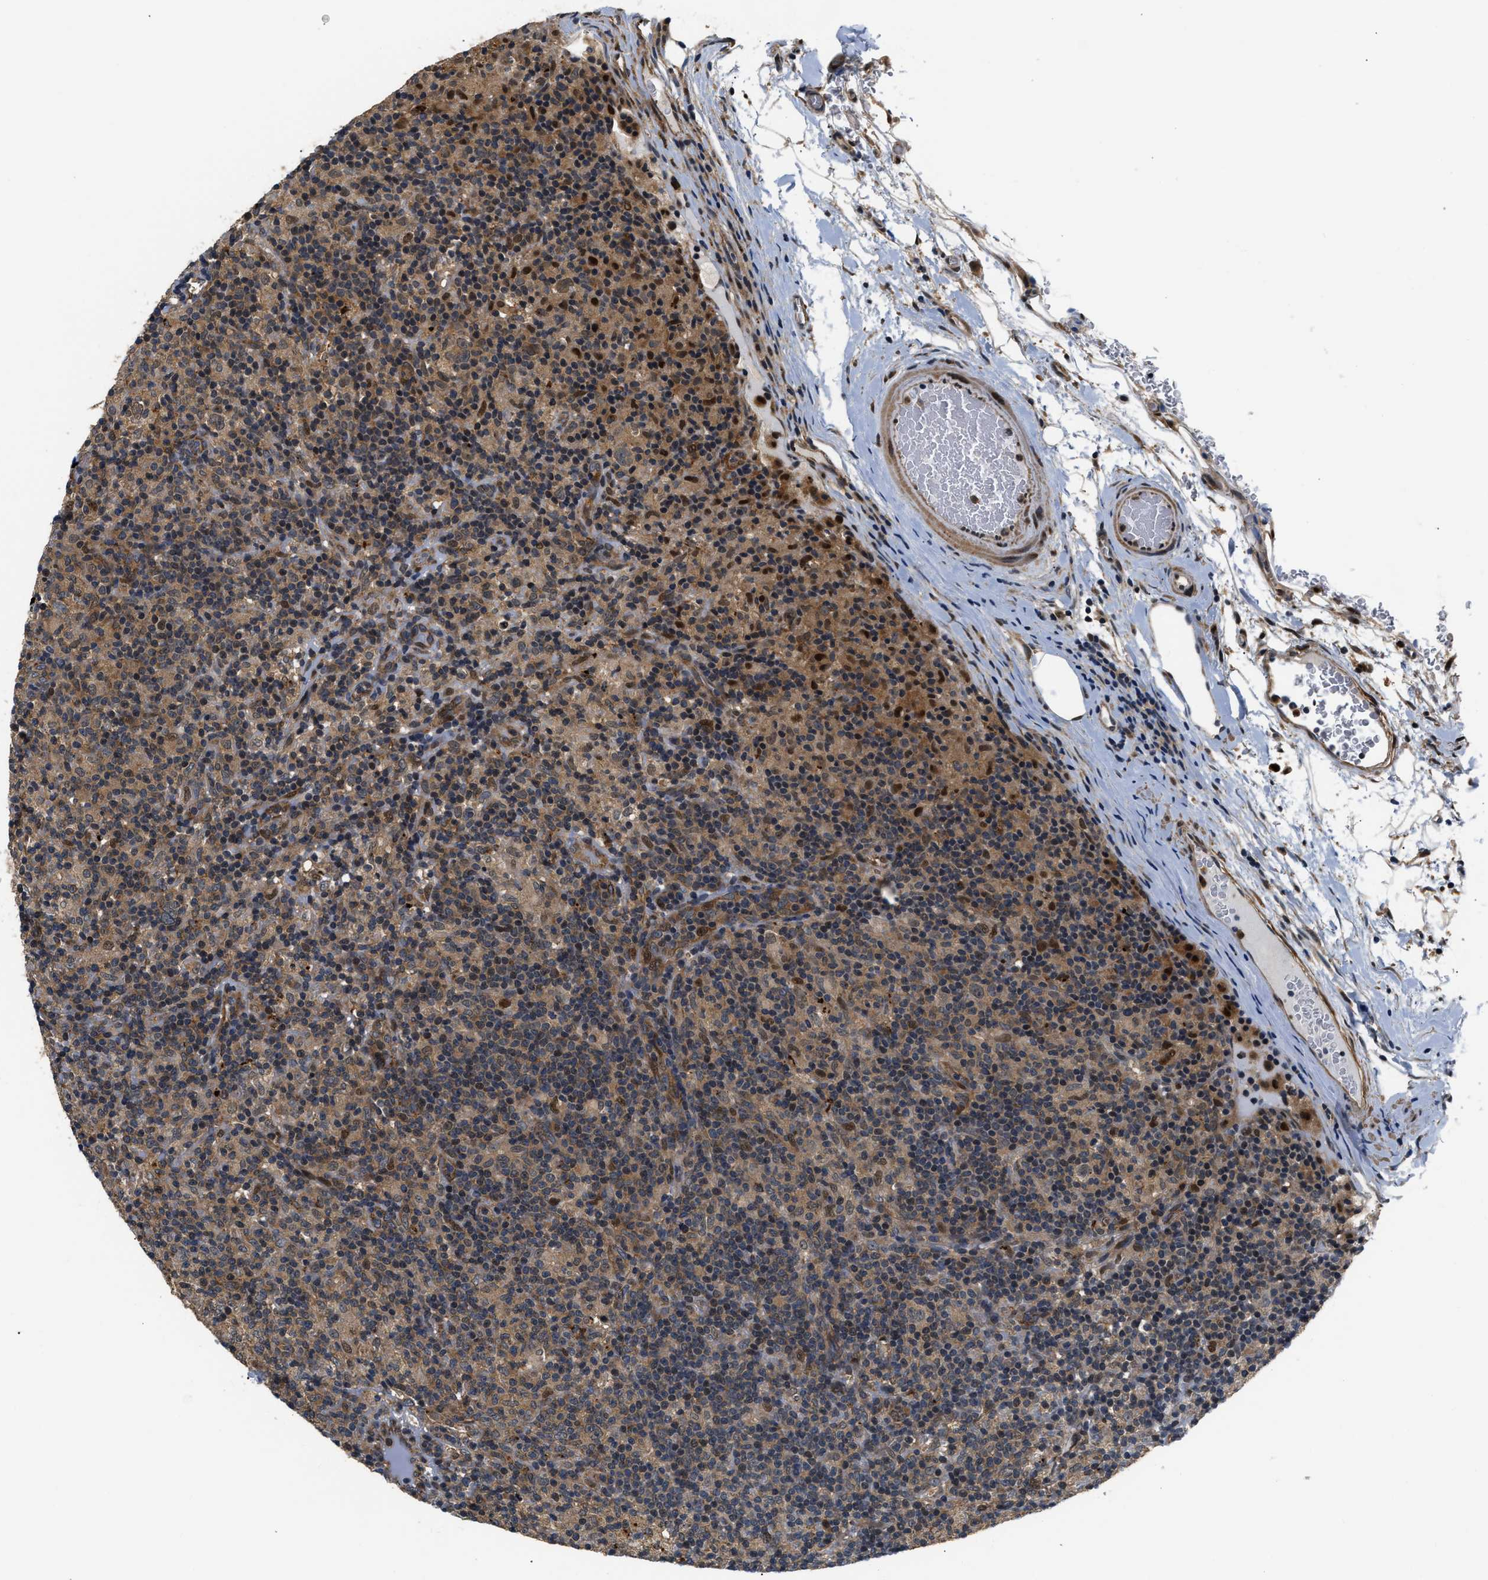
{"staining": {"intensity": "weak", "quantity": "25%-75%", "location": "cytoplasmic/membranous"}, "tissue": "lymphoma", "cell_type": "Tumor cells", "image_type": "cancer", "snomed": [{"axis": "morphology", "description": "Hodgkin's disease, NOS"}, {"axis": "topography", "description": "Lymph node"}], "caption": "Human Hodgkin's disease stained with a brown dye exhibits weak cytoplasmic/membranous positive staining in approximately 25%-75% of tumor cells.", "gene": "LARP6", "patient": {"sex": "male", "age": 70}}